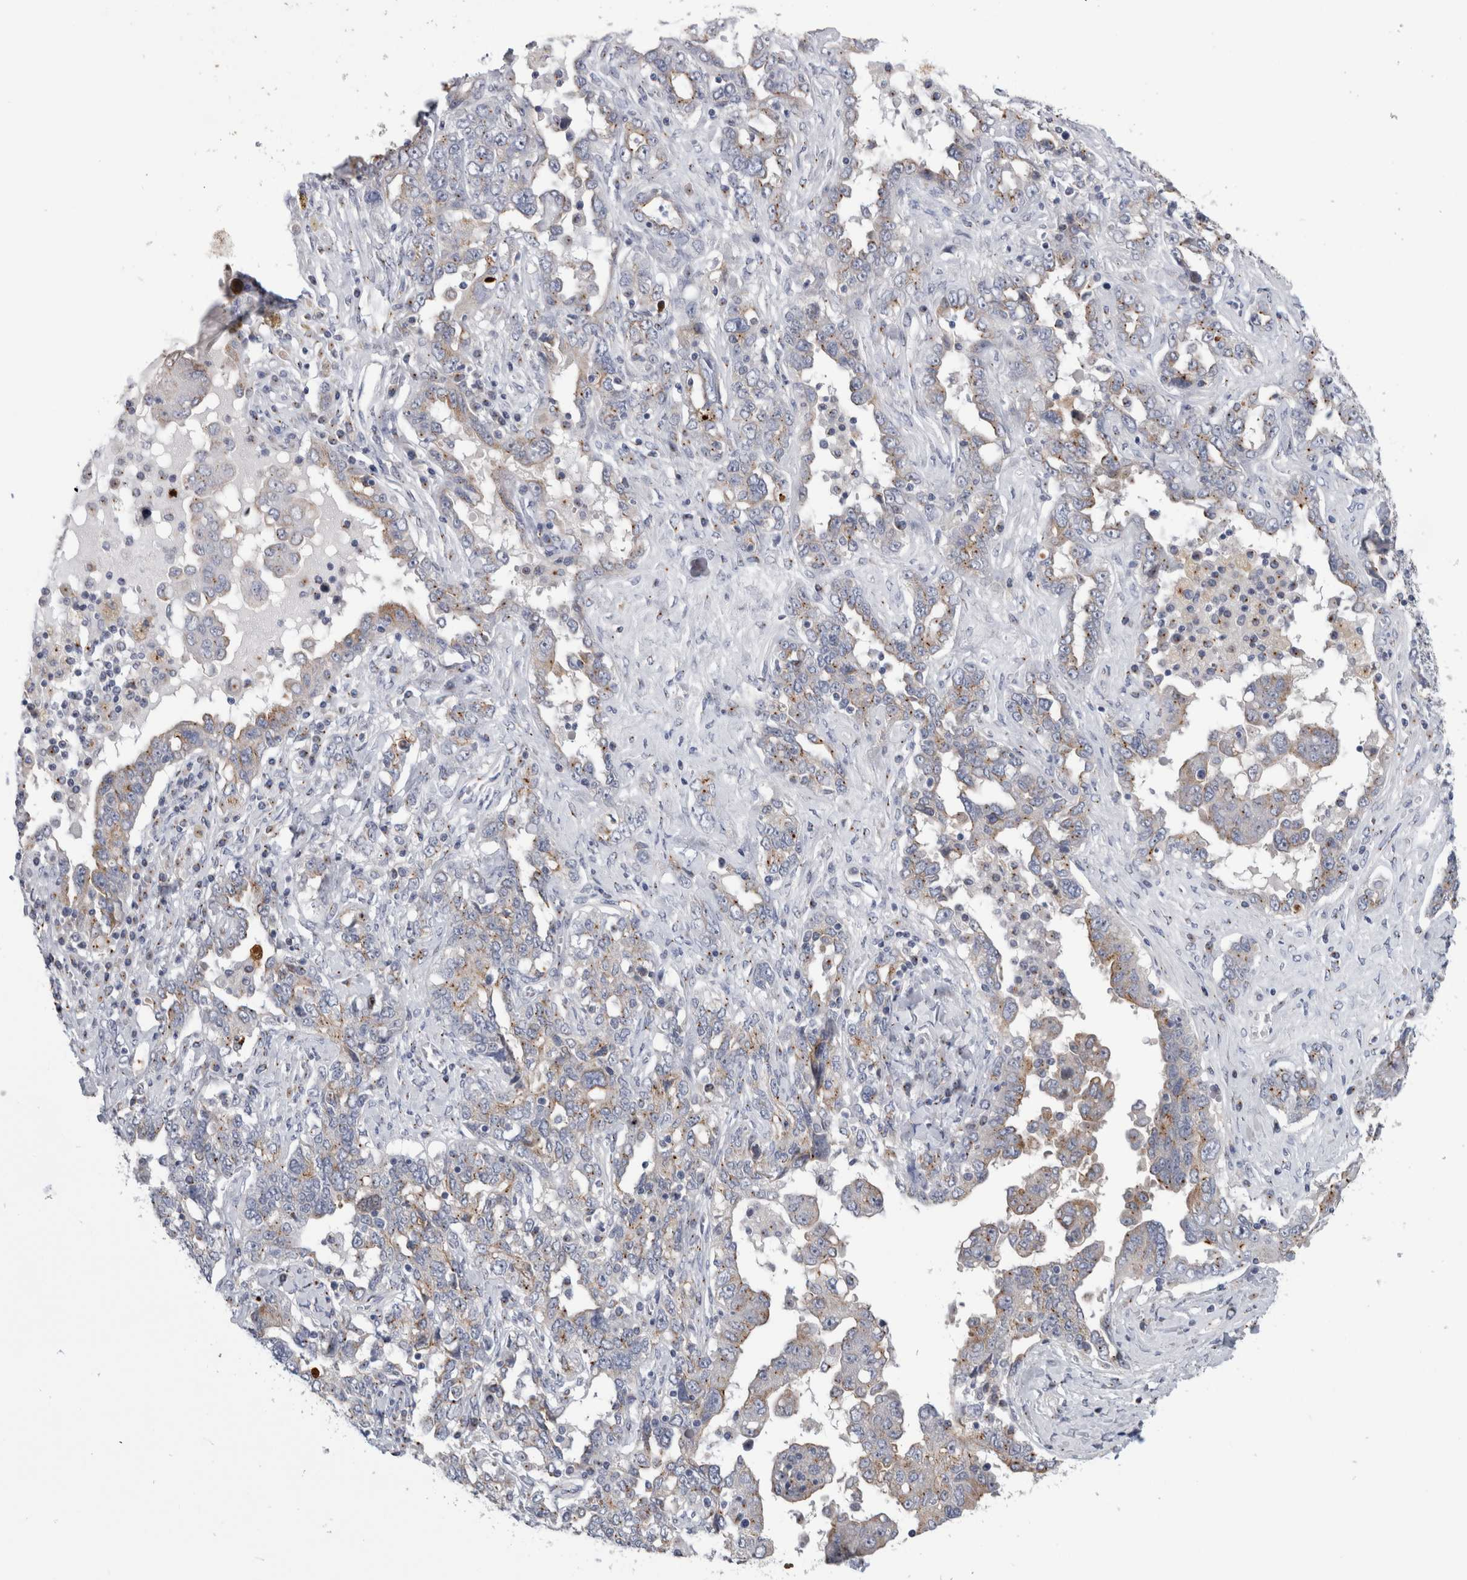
{"staining": {"intensity": "weak", "quantity": ">75%", "location": "cytoplasmic/membranous"}, "tissue": "ovarian cancer", "cell_type": "Tumor cells", "image_type": "cancer", "snomed": [{"axis": "morphology", "description": "Carcinoma, endometroid"}, {"axis": "topography", "description": "Ovary"}], "caption": "A micrograph of endometroid carcinoma (ovarian) stained for a protein shows weak cytoplasmic/membranous brown staining in tumor cells.", "gene": "AKAP9", "patient": {"sex": "female", "age": 62}}